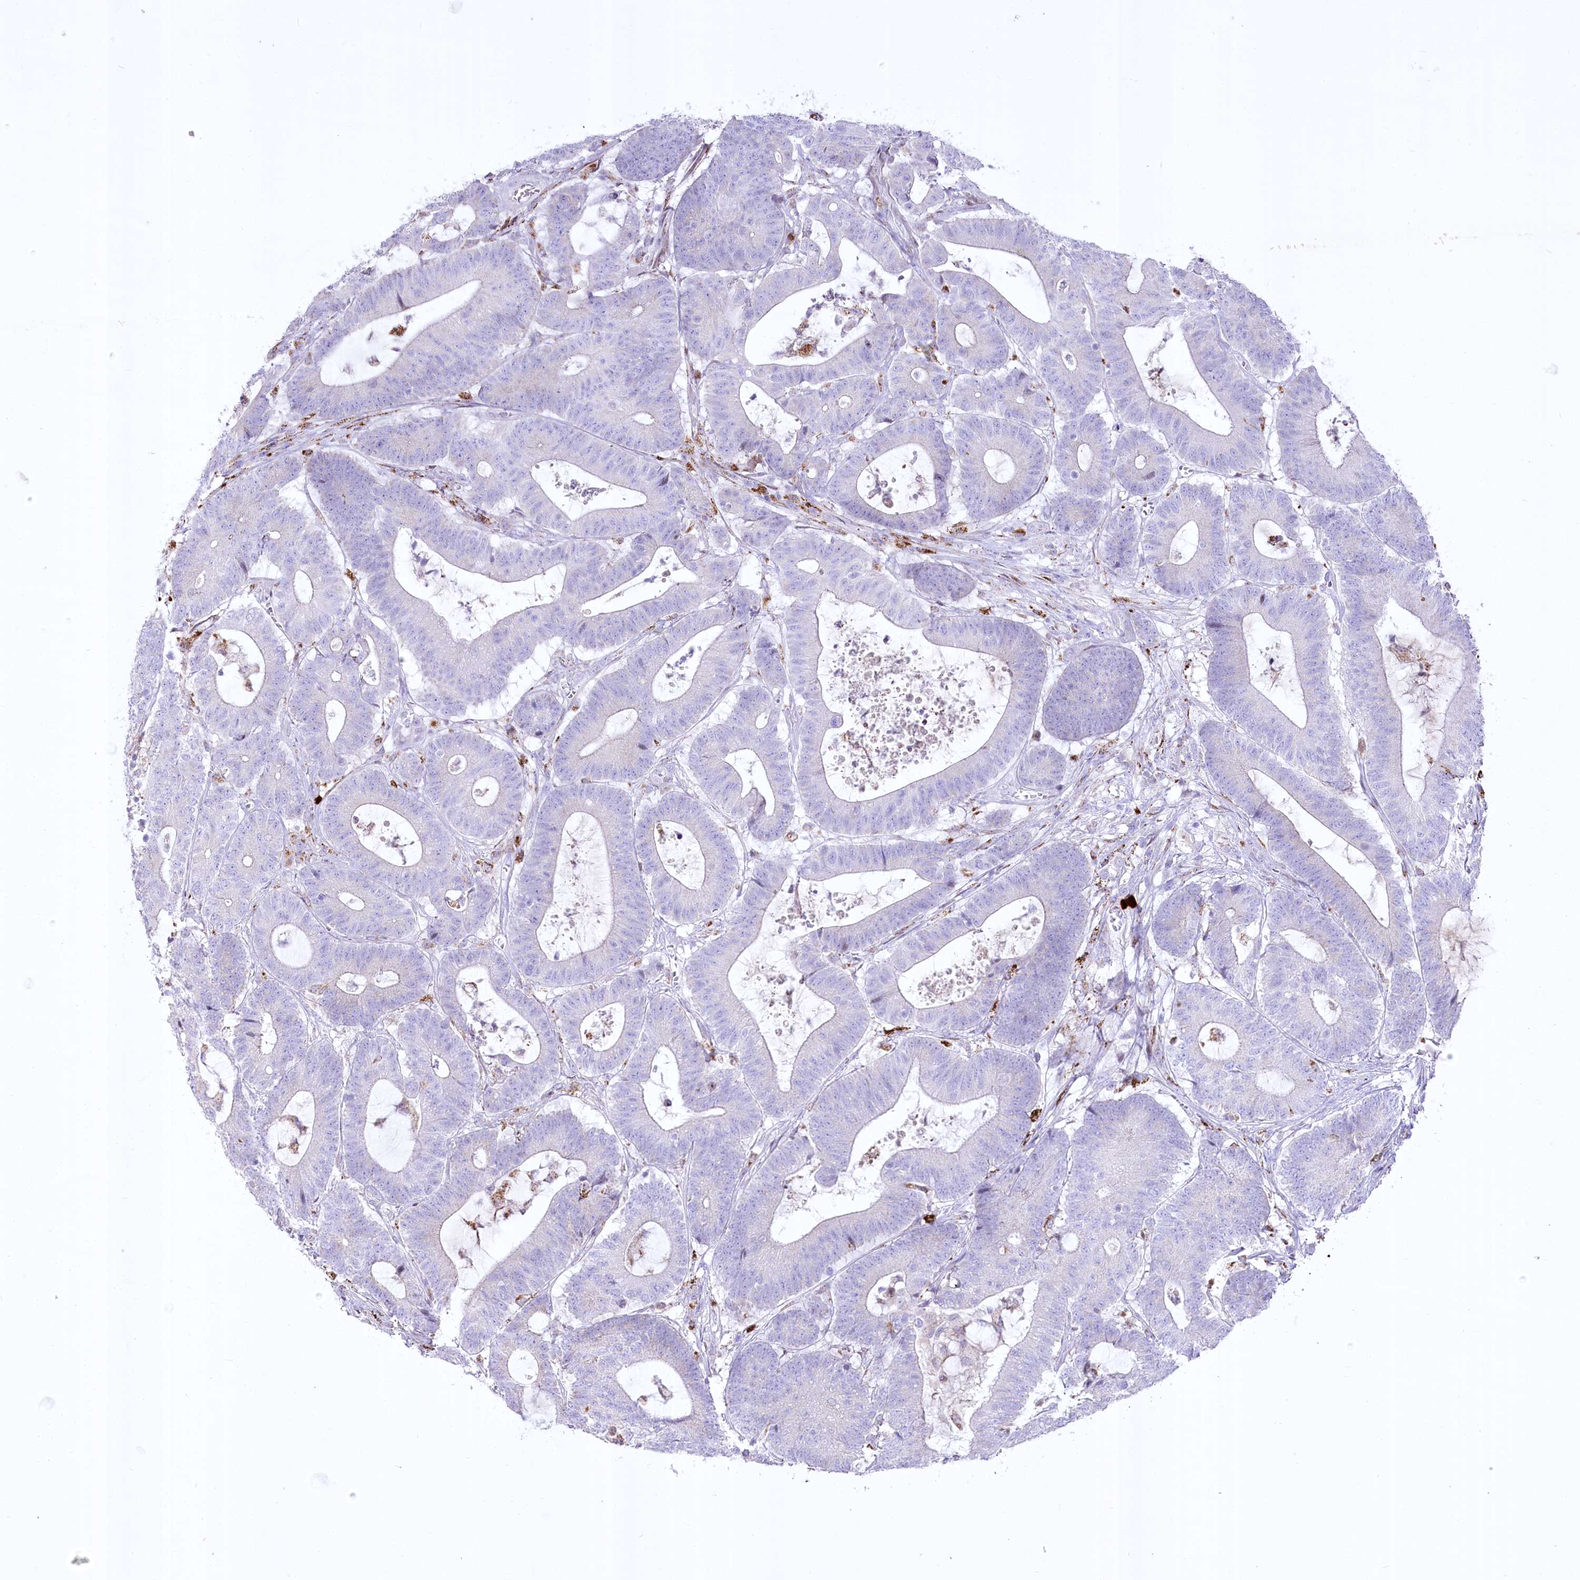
{"staining": {"intensity": "negative", "quantity": "none", "location": "none"}, "tissue": "colorectal cancer", "cell_type": "Tumor cells", "image_type": "cancer", "snomed": [{"axis": "morphology", "description": "Adenocarcinoma, NOS"}, {"axis": "topography", "description": "Colon"}], "caption": "This is an immunohistochemistry (IHC) image of human adenocarcinoma (colorectal). There is no positivity in tumor cells.", "gene": "CEP164", "patient": {"sex": "female", "age": 84}}